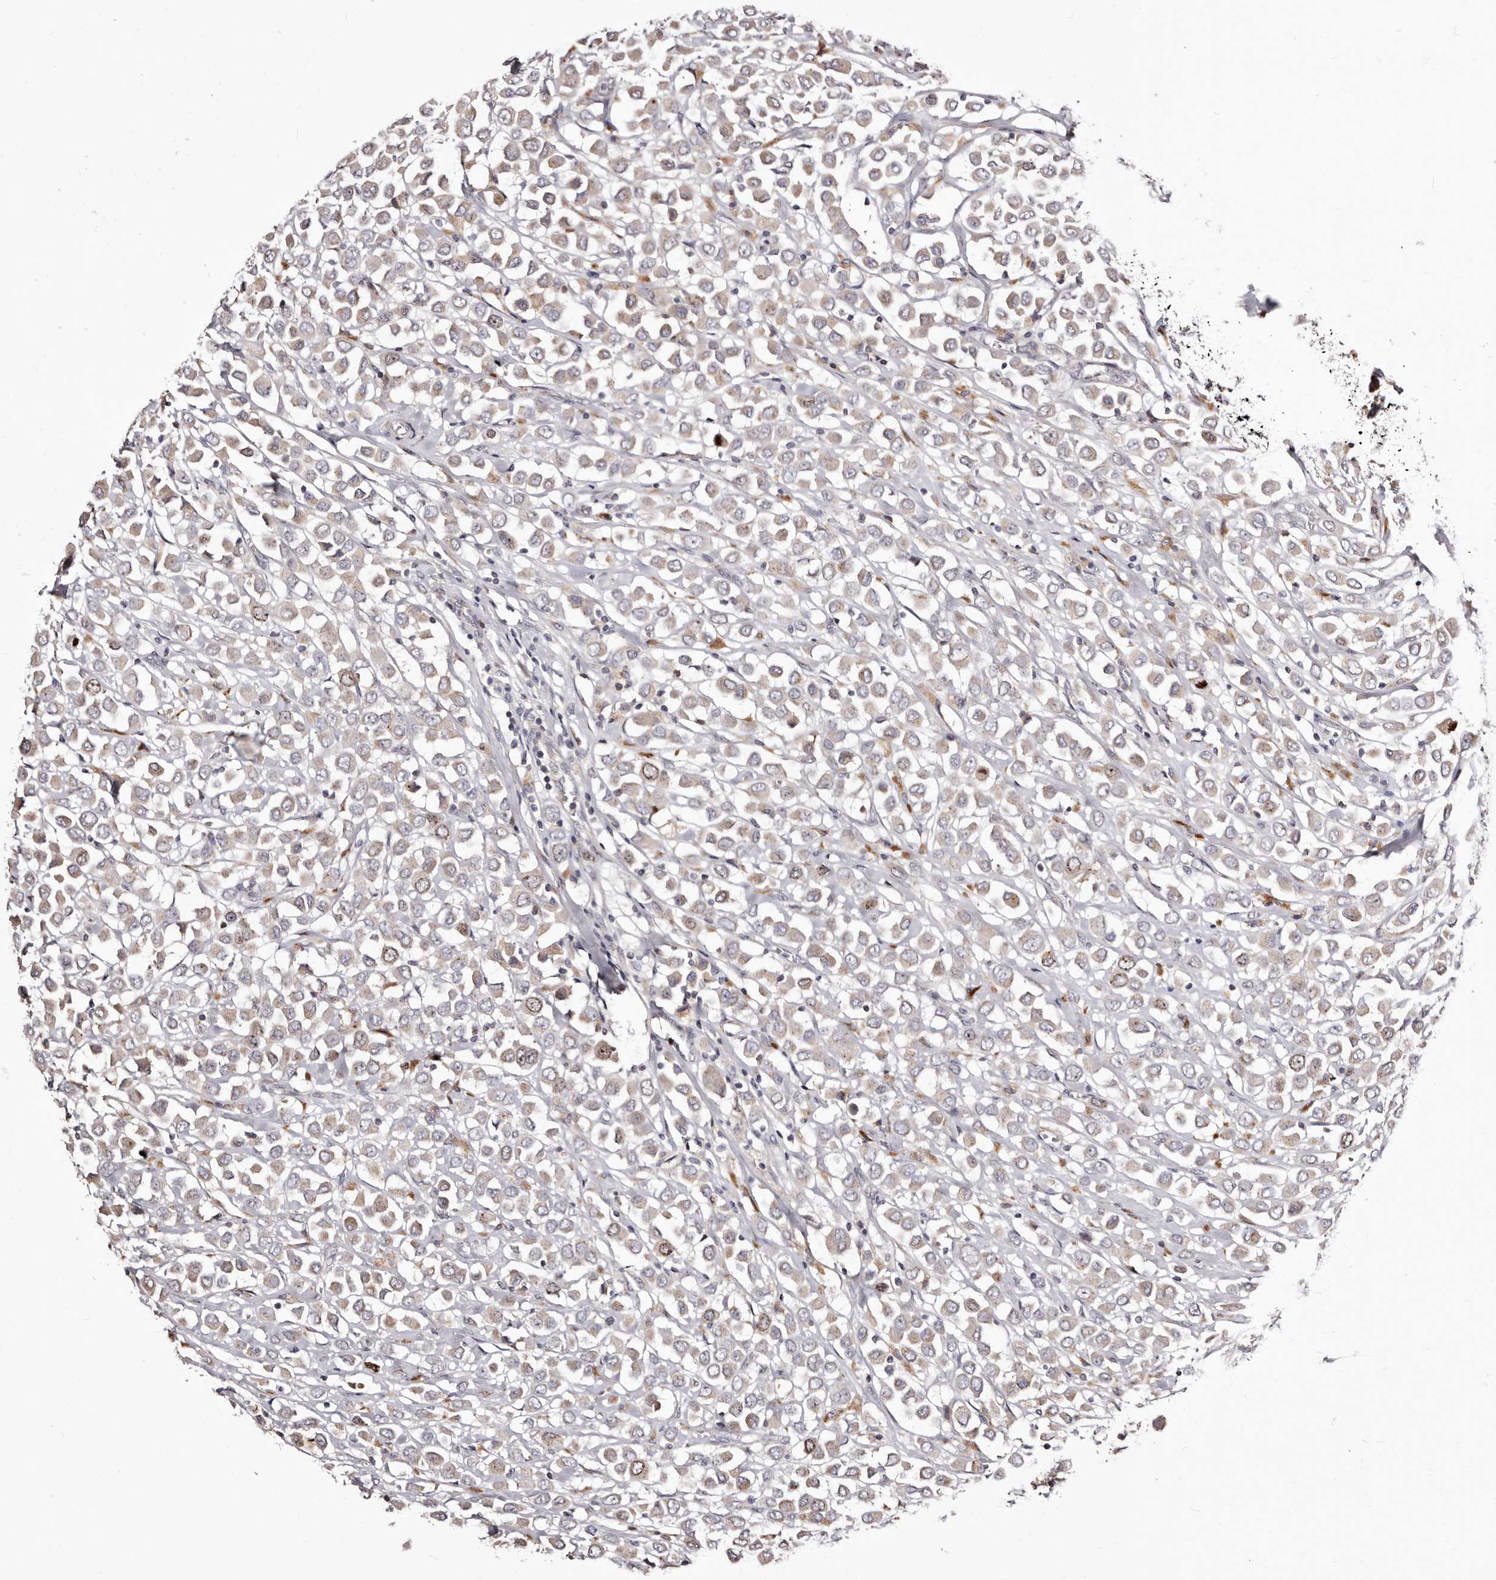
{"staining": {"intensity": "weak", "quantity": ">75%", "location": "cytoplasmic/membranous,nuclear"}, "tissue": "breast cancer", "cell_type": "Tumor cells", "image_type": "cancer", "snomed": [{"axis": "morphology", "description": "Duct carcinoma"}, {"axis": "topography", "description": "Breast"}], "caption": "An immunohistochemistry (IHC) image of tumor tissue is shown. Protein staining in brown highlights weak cytoplasmic/membranous and nuclear positivity in breast invasive ductal carcinoma within tumor cells. The staining was performed using DAB, with brown indicating positive protein expression. Nuclei are stained blue with hematoxylin.", "gene": "CDCA8", "patient": {"sex": "female", "age": 61}}